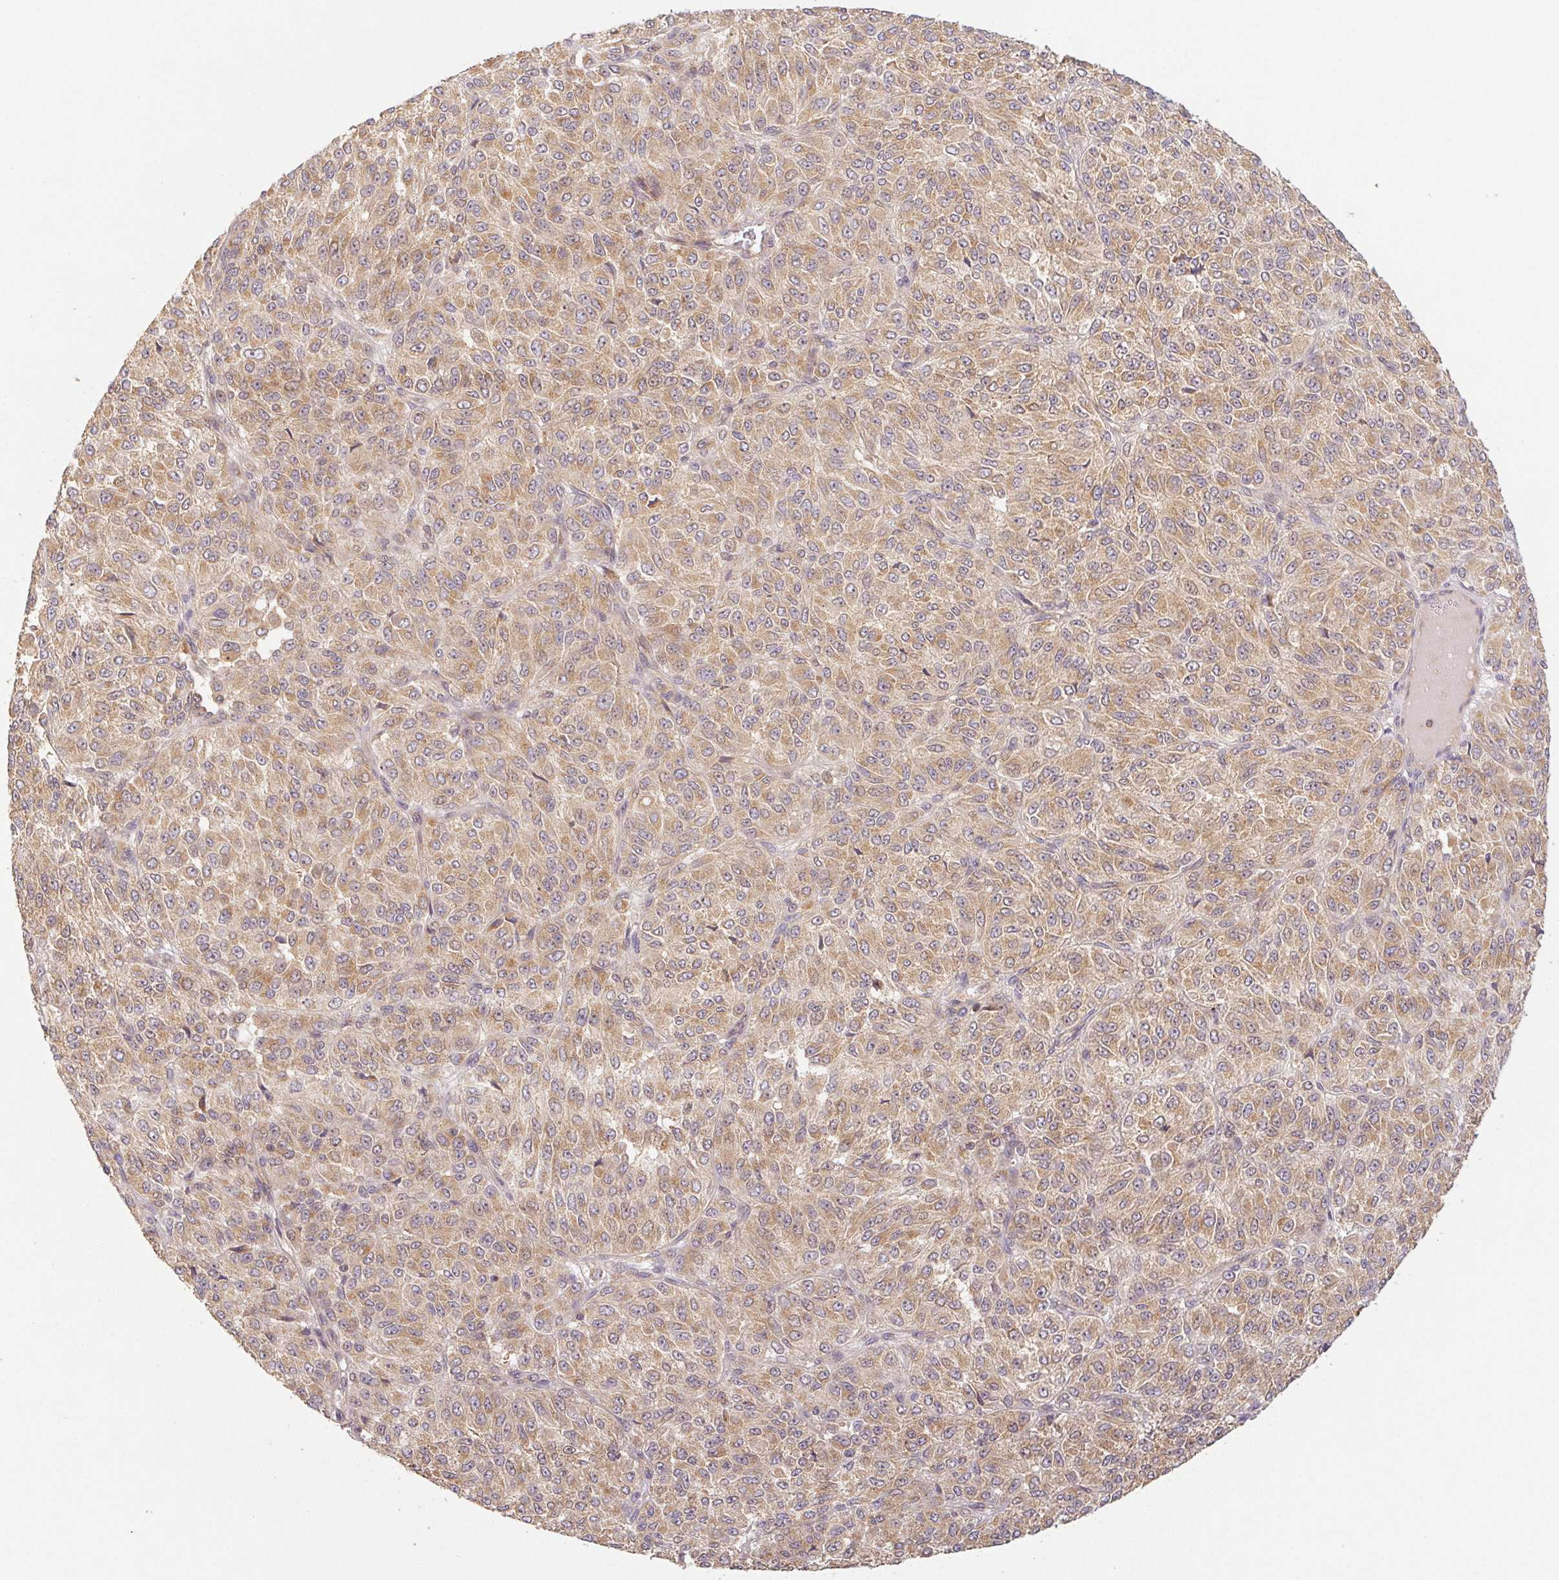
{"staining": {"intensity": "moderate", "quantity": ">75%", "location": "cytoplasmic/membranous"}, "tissue": "melanoma", "cell_type": "Tumor cells", "image_type": "cancer", "snomed": [{"axis": "morphology", "description": "Malignant melanoma, Metastatic site"}, {"axis": "topography", "description": "Brain"}], "caption": "This is an image of immunohistochemistry staining of malignant melanoma (metastatic site), which shows moderate expression in the cytoplasmic/membranous of tumor cells.", "gene": "MTHFD1", "patient": {"sex": "female", "age": 56}}